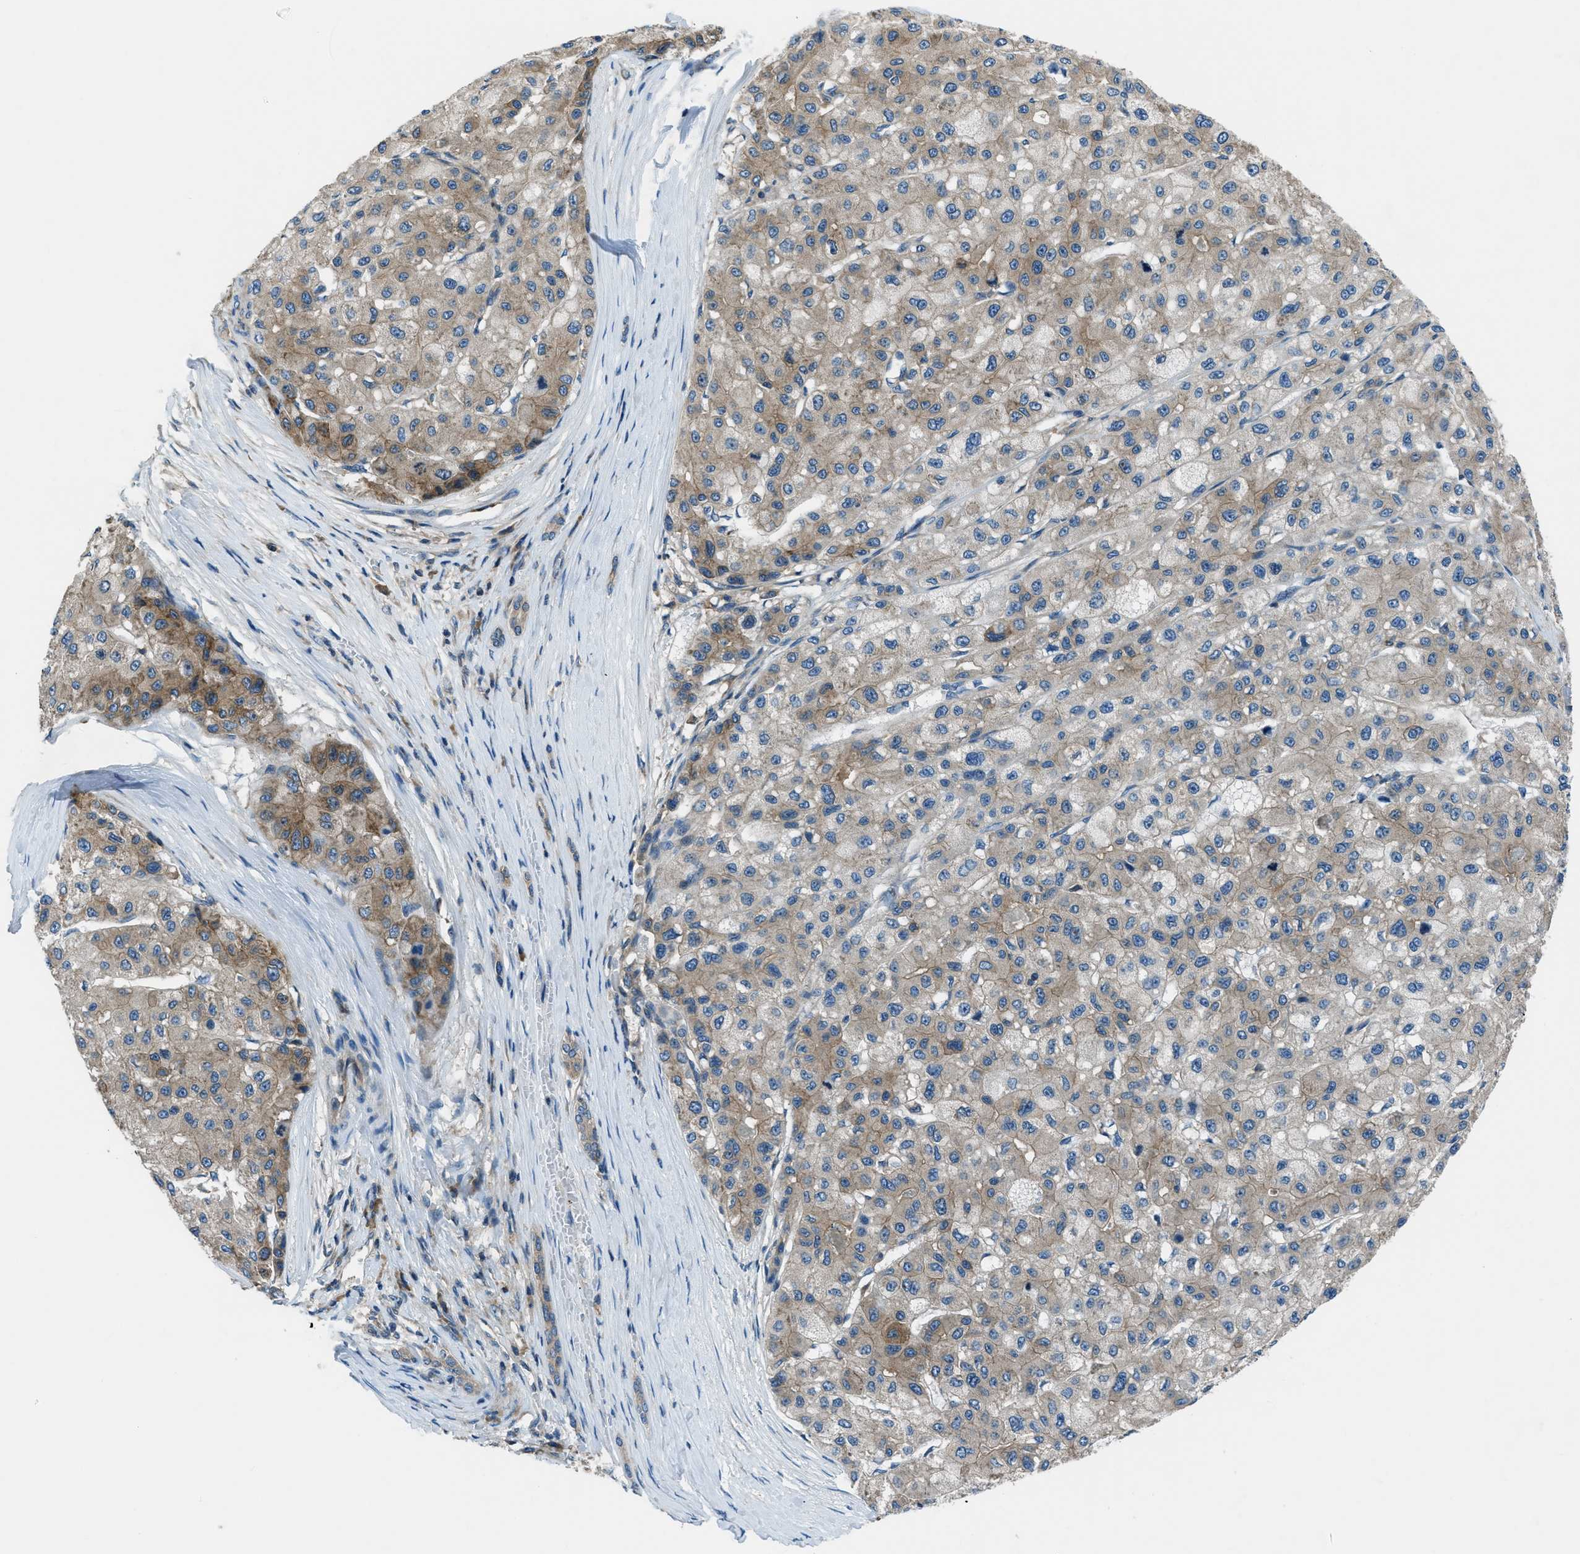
{"staining": {"intensity": "weak", "quantity": ">75%", "location": "cytoplasmic/membranous"}, "tissue": "liver cancer", "cell_type": "Tumor cells", "image_type": "cancer", "snomed": [{"axis": "morphology", "description": "Carcinoma, Hepatocellular, NOS"}, {"axis": "topography", "description": "Liver"}], "caption": "Liver cancer (hepatocellular carcinoma) stained for a protein (brown) shows weak cytoplasmic/membranous positive expression in about >75% of tumor cells.", "gene": "ARFGAP2", "patient": {"sex": "male", "age": 80}}